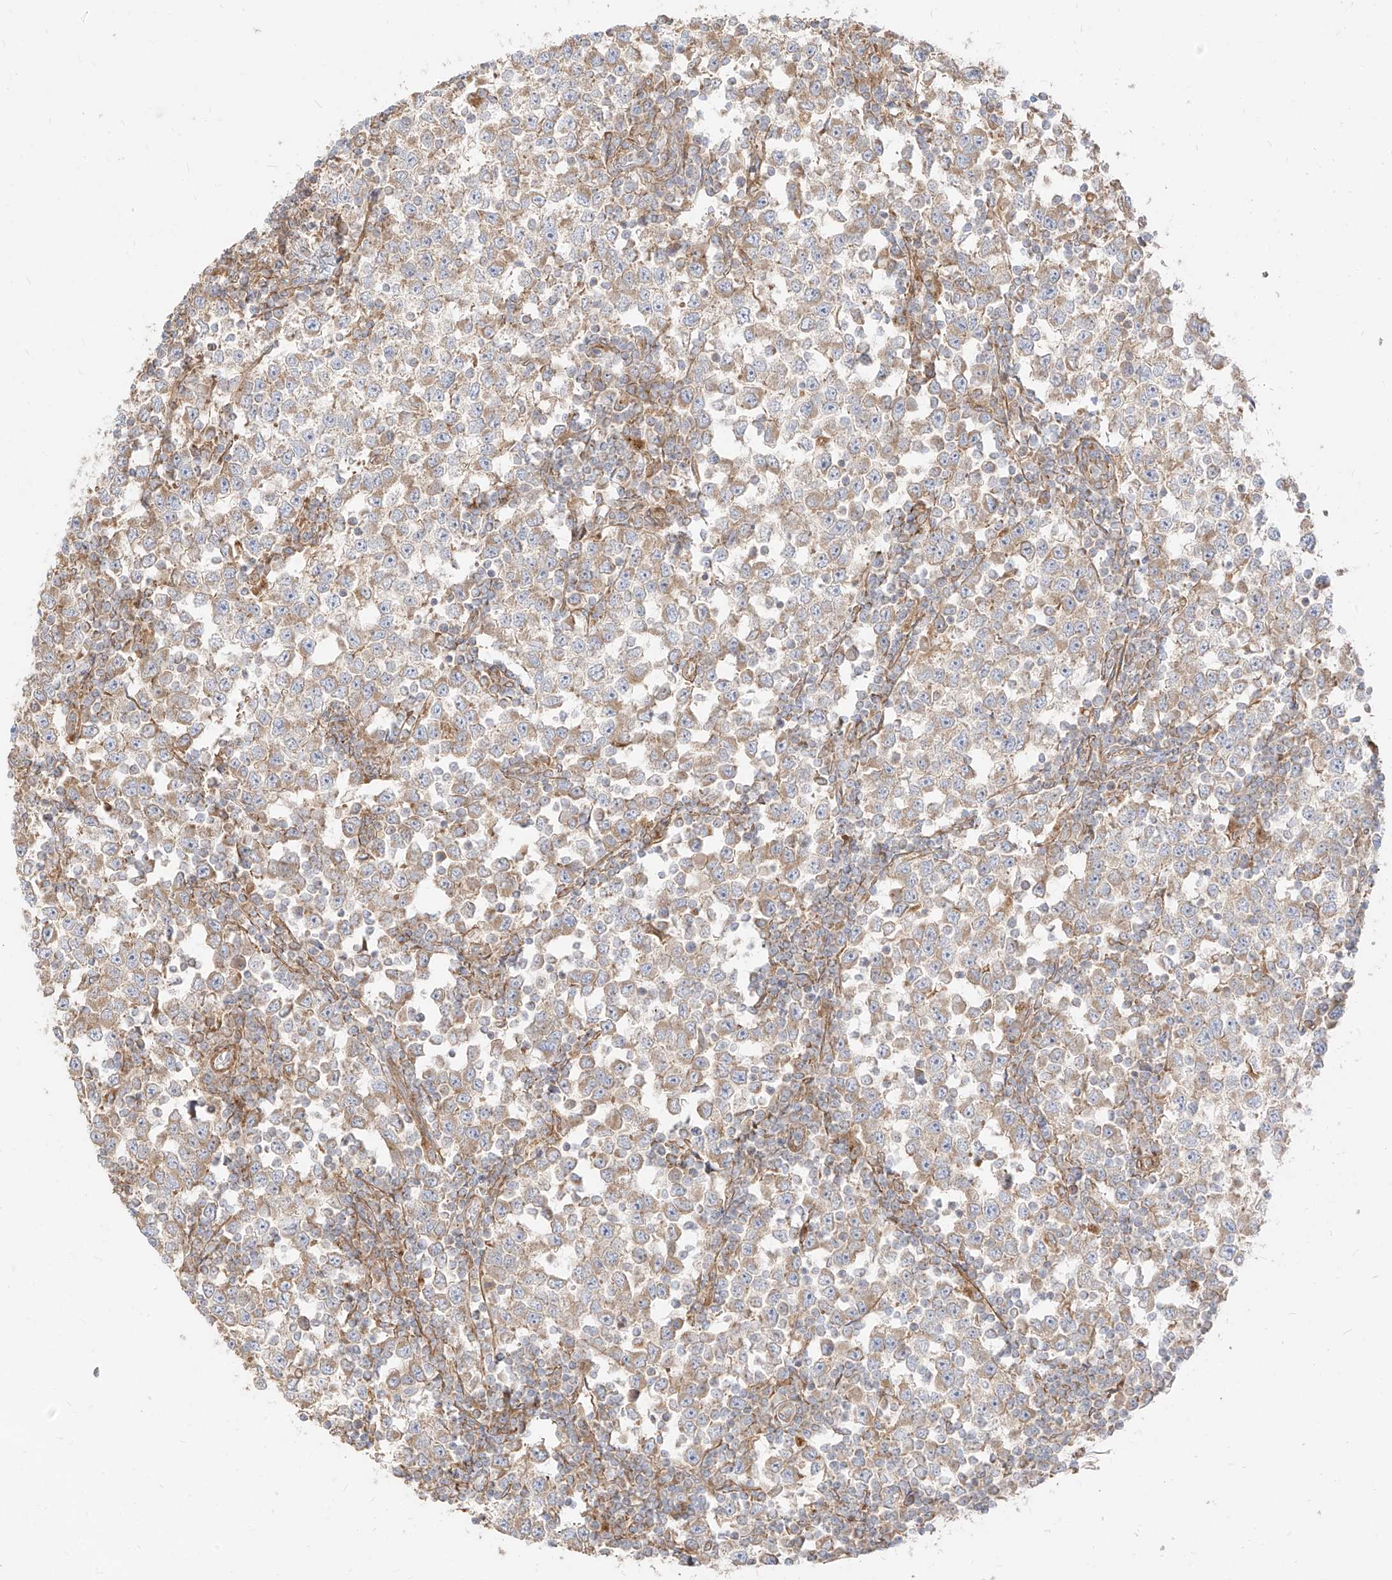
{"staining": {"intensity": "moderate", "quantity": "<25%", "location": "cytoplasmic/membranous"}, "tissue": "testis cancer", "cell_type": "Tumor cells", "image_type": "cancer", "snomed": [{"axis": "morphology", "description": "Seminoma, NOS"}, {"axis": "topography", "description": "Testis"}], "caption": "This is an image of IHC staining of testis seminoma, which shows moderate positivity in the cytoplasmic/membranous of tumor cells.", "gene": "PLCL1", "patient": {"sex": "male", "age": 65}}